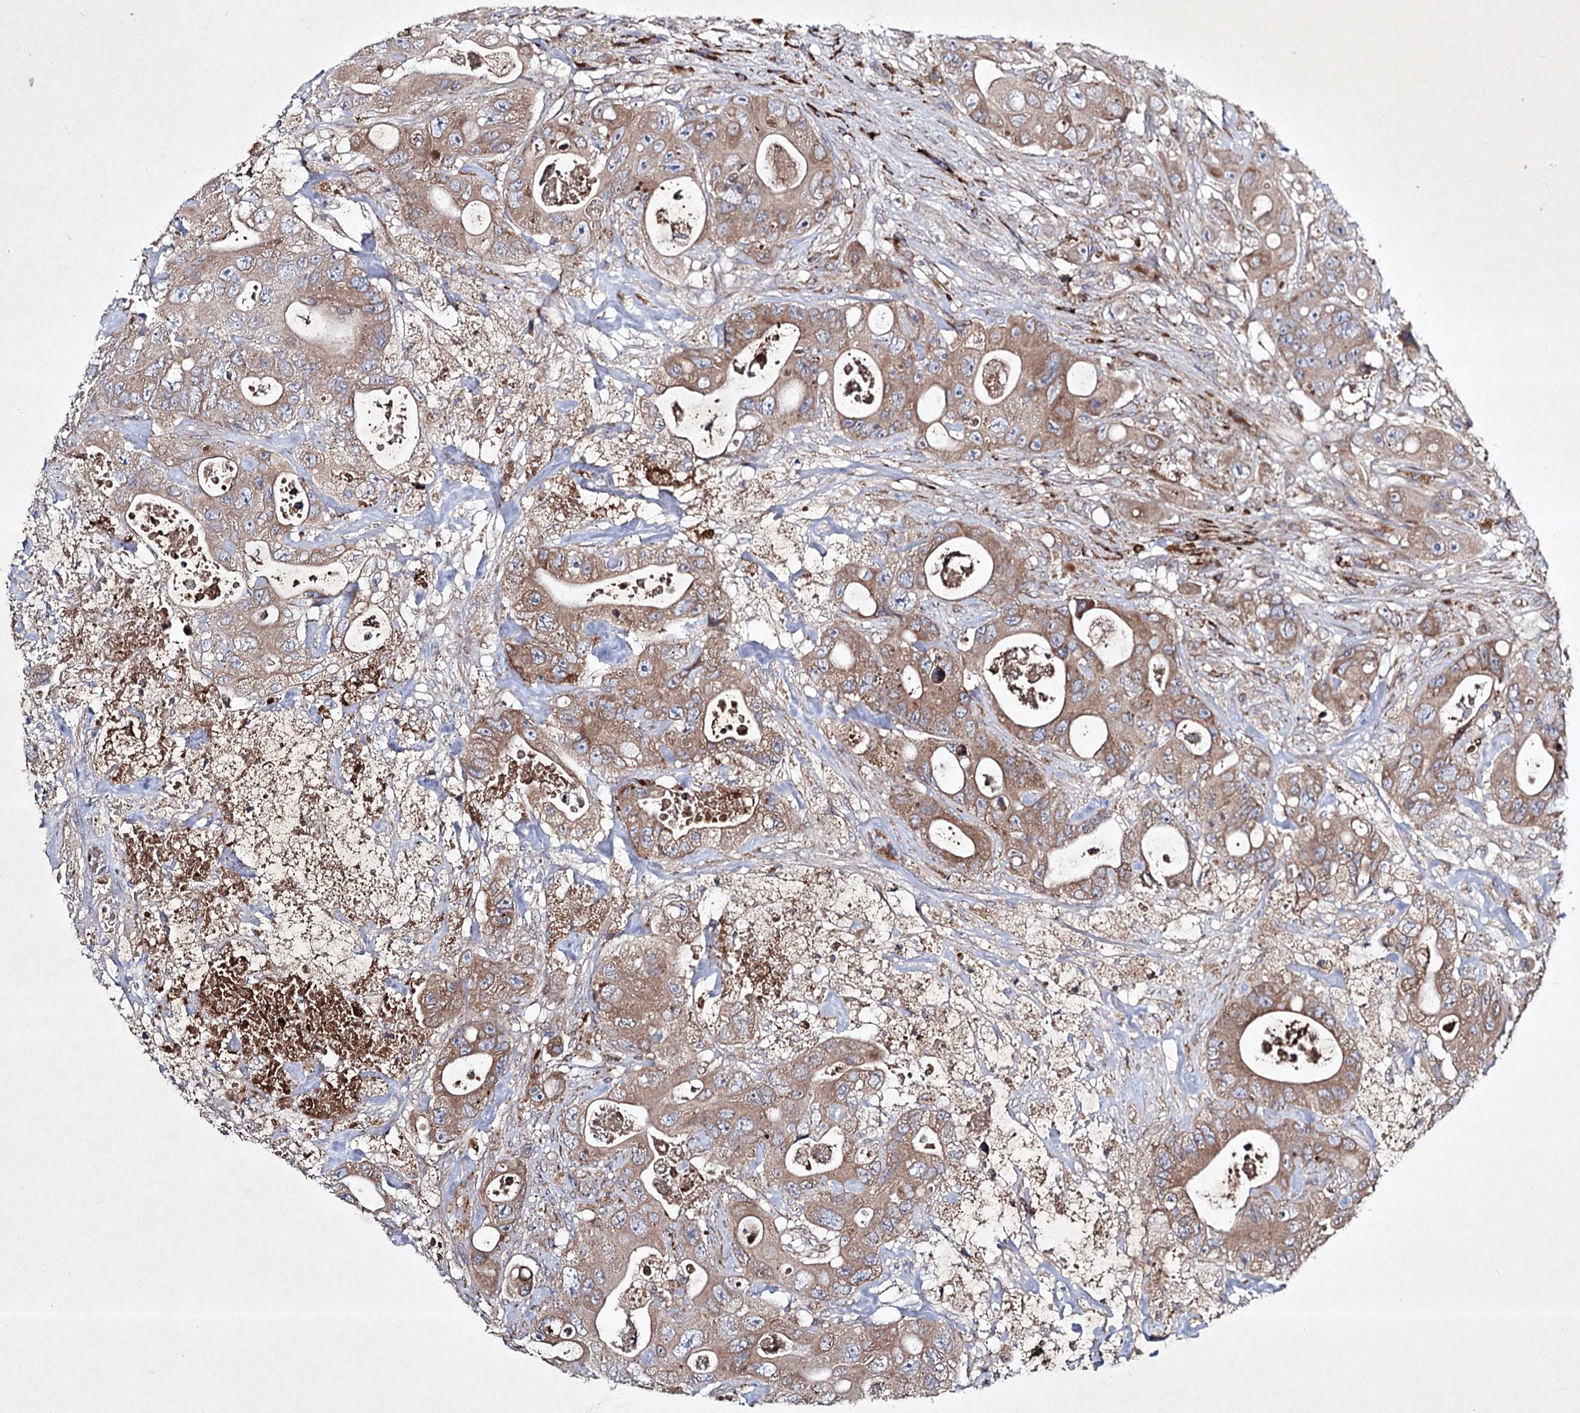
{"staining": {"intensity": "moderate", "quantity": ">75%", "location": "cytoplasmic/membranous"}, "tissue": "colorectal cancer", "cell_type": "Tumor cells", "image_type": "cancer", "snomed": [{"axis": "morphology", "description": "Adenocarcinoma, NOS"}, {"axis": "topography", "description": "Colon"}], "caption": "The micrograph displays immunohistochemical staining of adenocarcinoma (colorectal). There is moderate cytoplasmic/membranous expression is appreciated in approximately >75% of tumor cells. (brown staining indicates protein expression, while blue staining denotes nuclei).", "gene": "ALG9", "patient": {"sex": "female", "age": 46}}